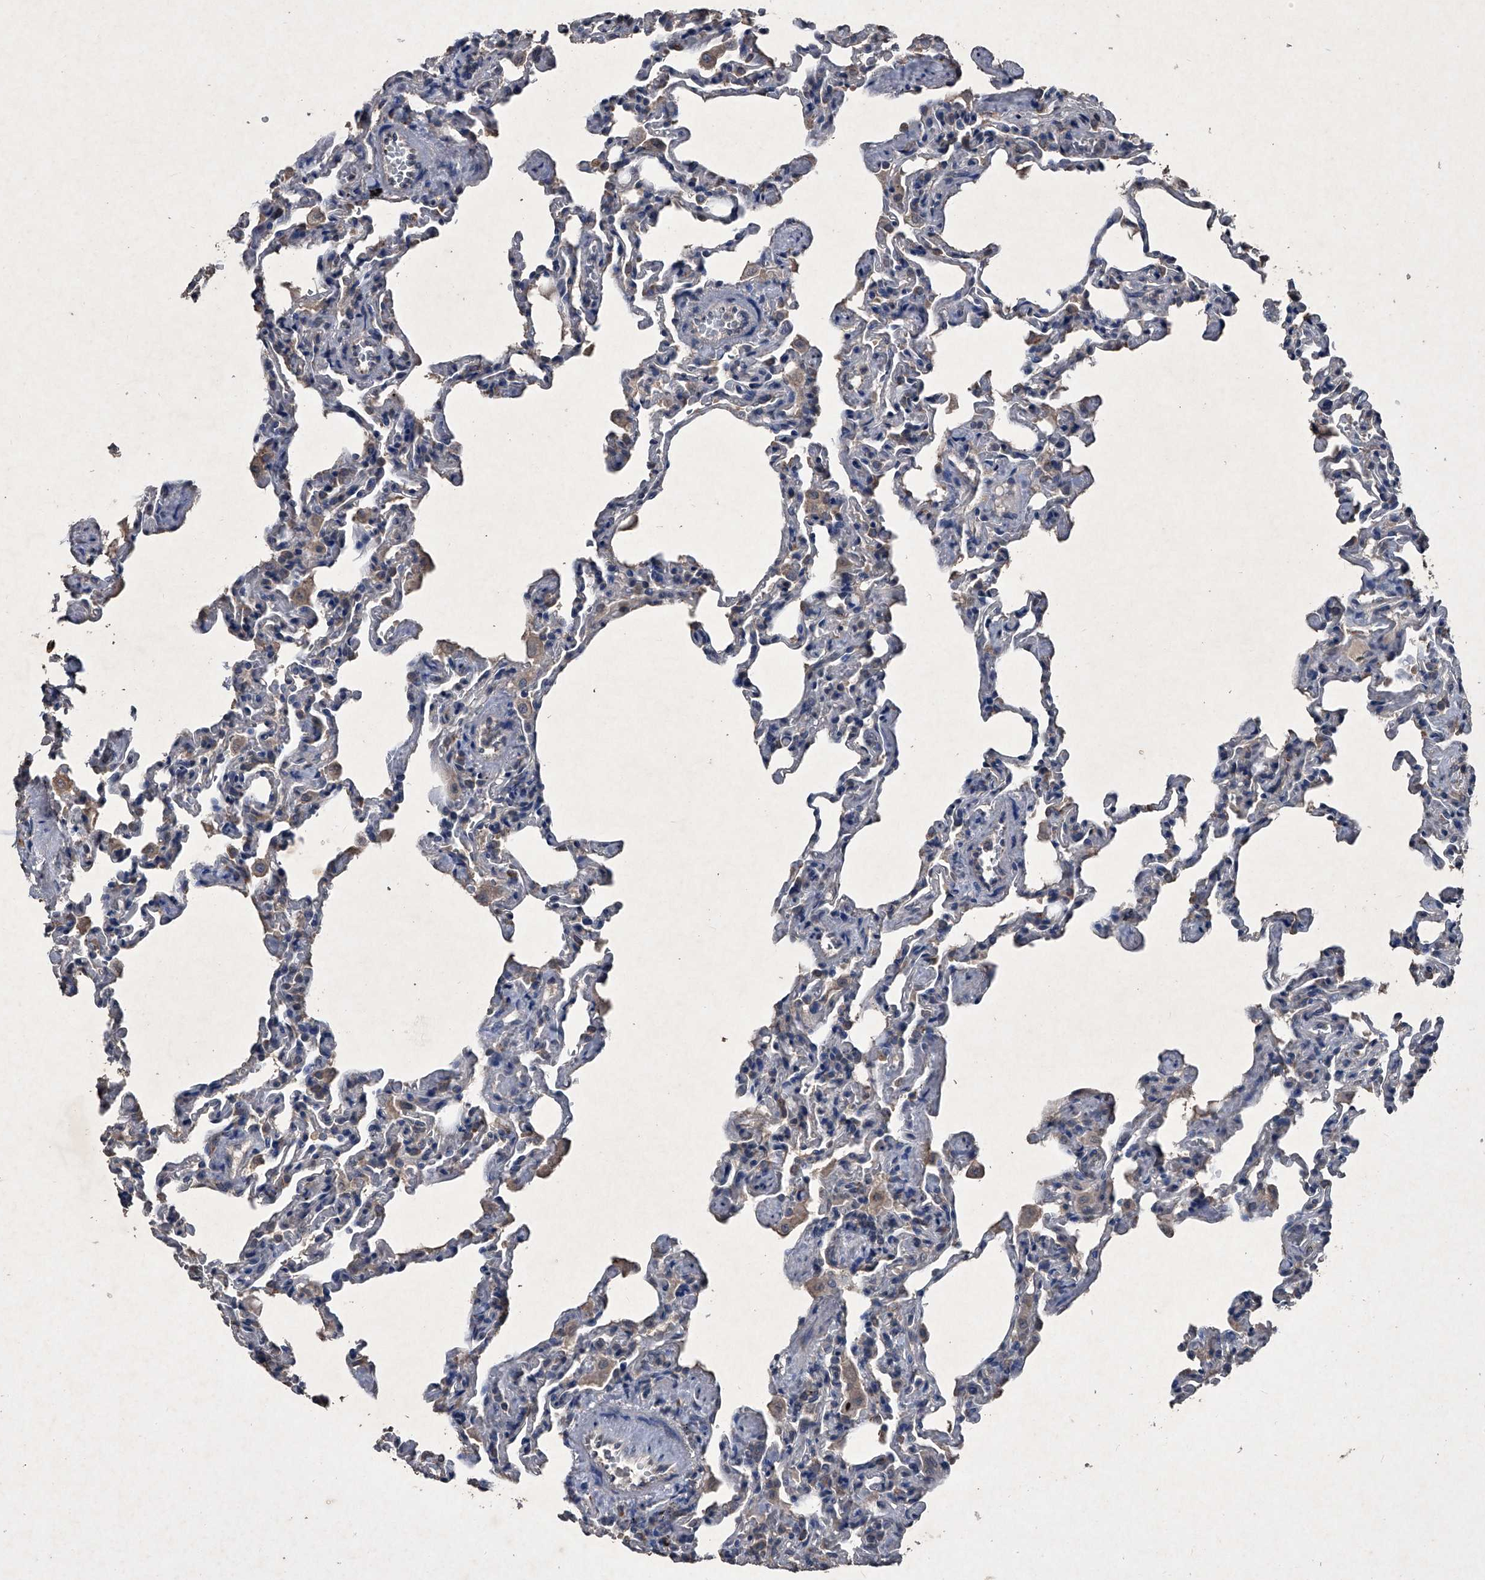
{"staining": {"intensity": "negative", "quantity": "none", "location": "none"}, "tissue": "lung", "cell_type": "Alveolar cells", "image_type": "normal", "snomed": [{"axis": "morphology", "description": "Normal tissue, NOS"}, {"axis": "topography", "description": "Lung"}], "caption": "Alveolar cells show no significant staining in normal lung.", "gene": "MAPKAP1", "patient": {"sex": "male", "age": 20}}